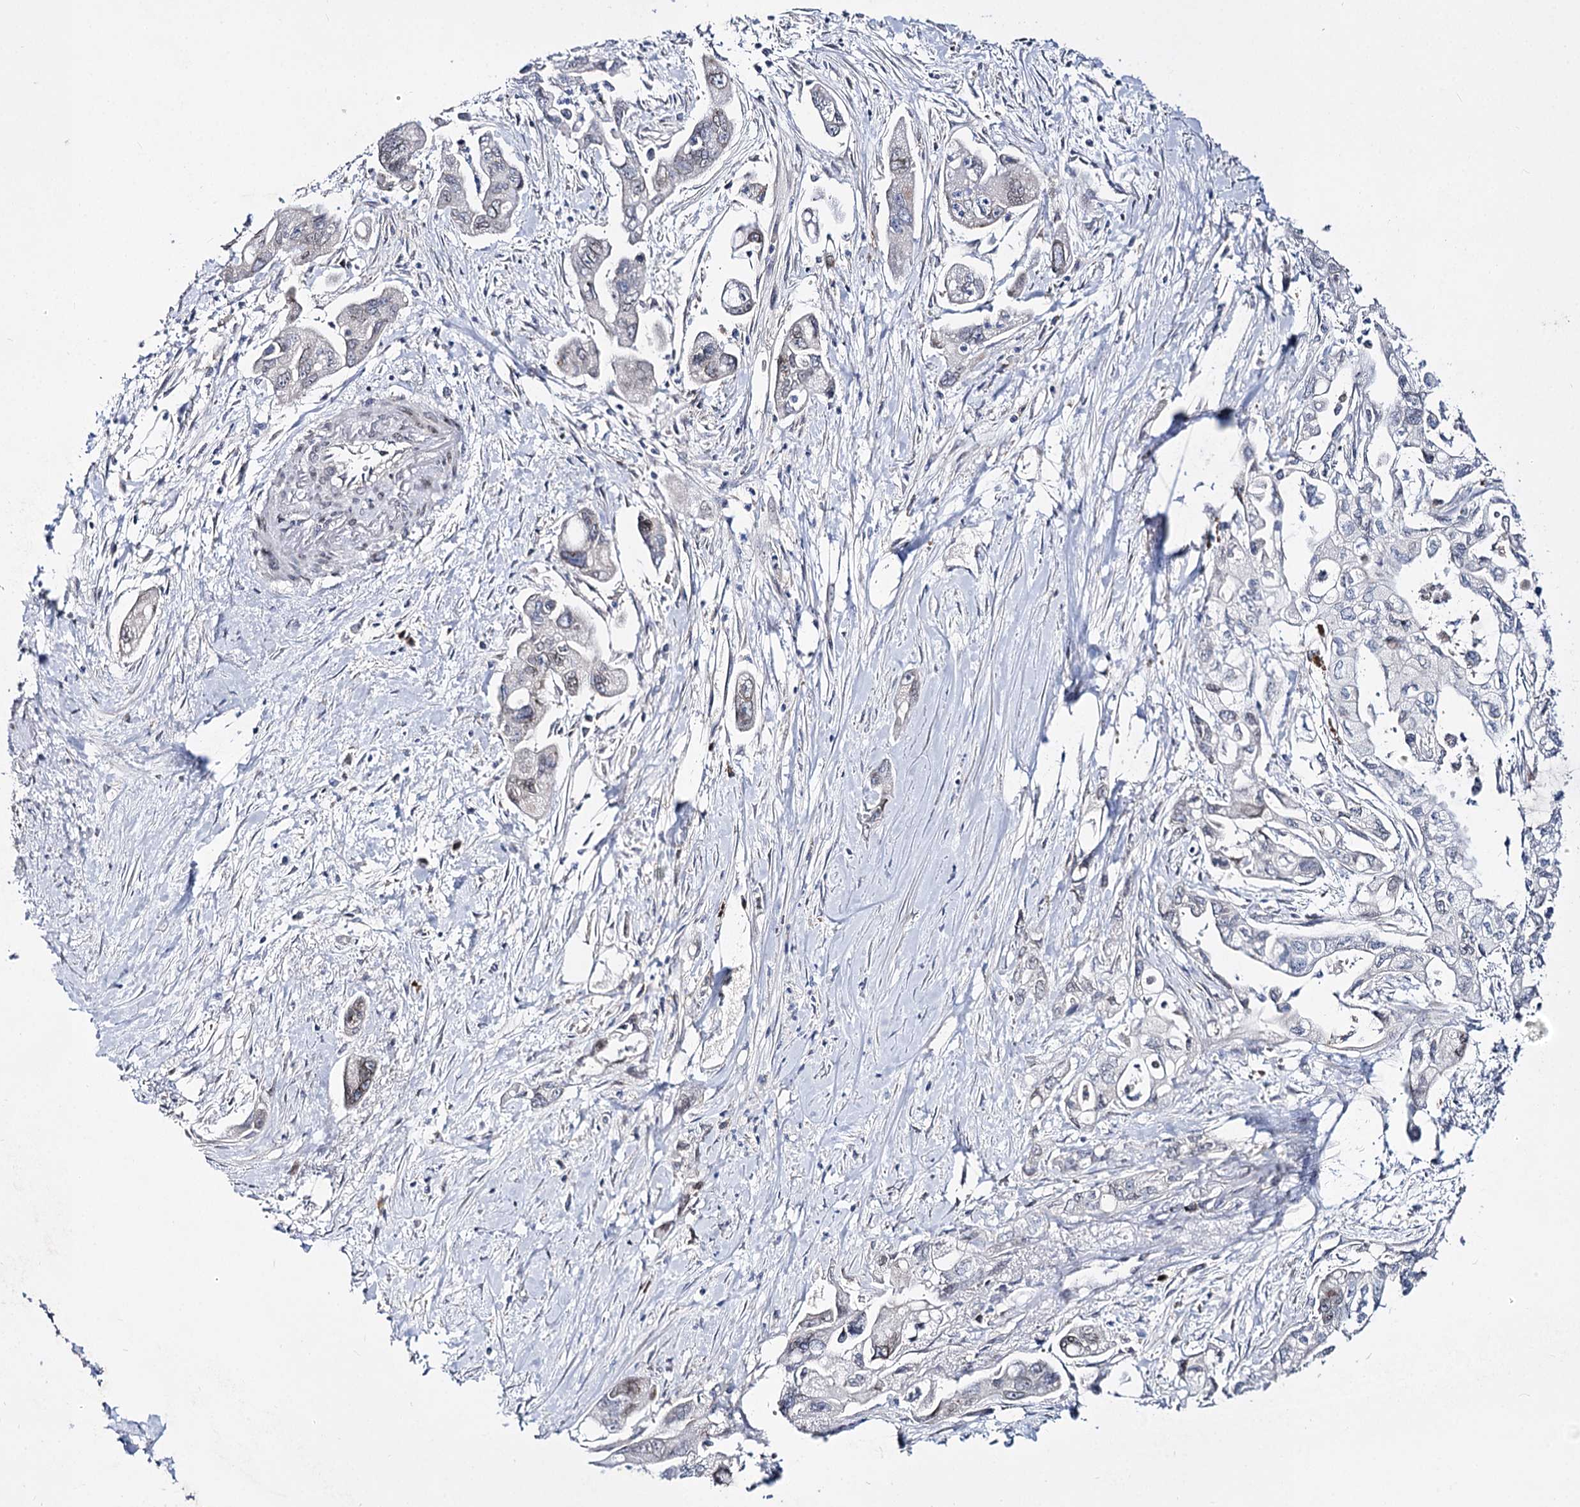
{"staining": {"intensity": "negative", "quantity": "none", "location": "none"}, "tissue": "pancreatic cancer", "cell_type": "Tumor cells", "image_type": "cancer", "snomed": [{"axis": "morphology", "description": "Adenocarcinoma, NOS"}, {"axis": "topography", "description": "Pancreas"}], "caption": "Adenocarcinoma (pancreatic) was stained to show a protein in brown. There is no significant staining in tumor cells.", "gene": "C11orf80", "patient": {"sex": "male", "age": 70}}